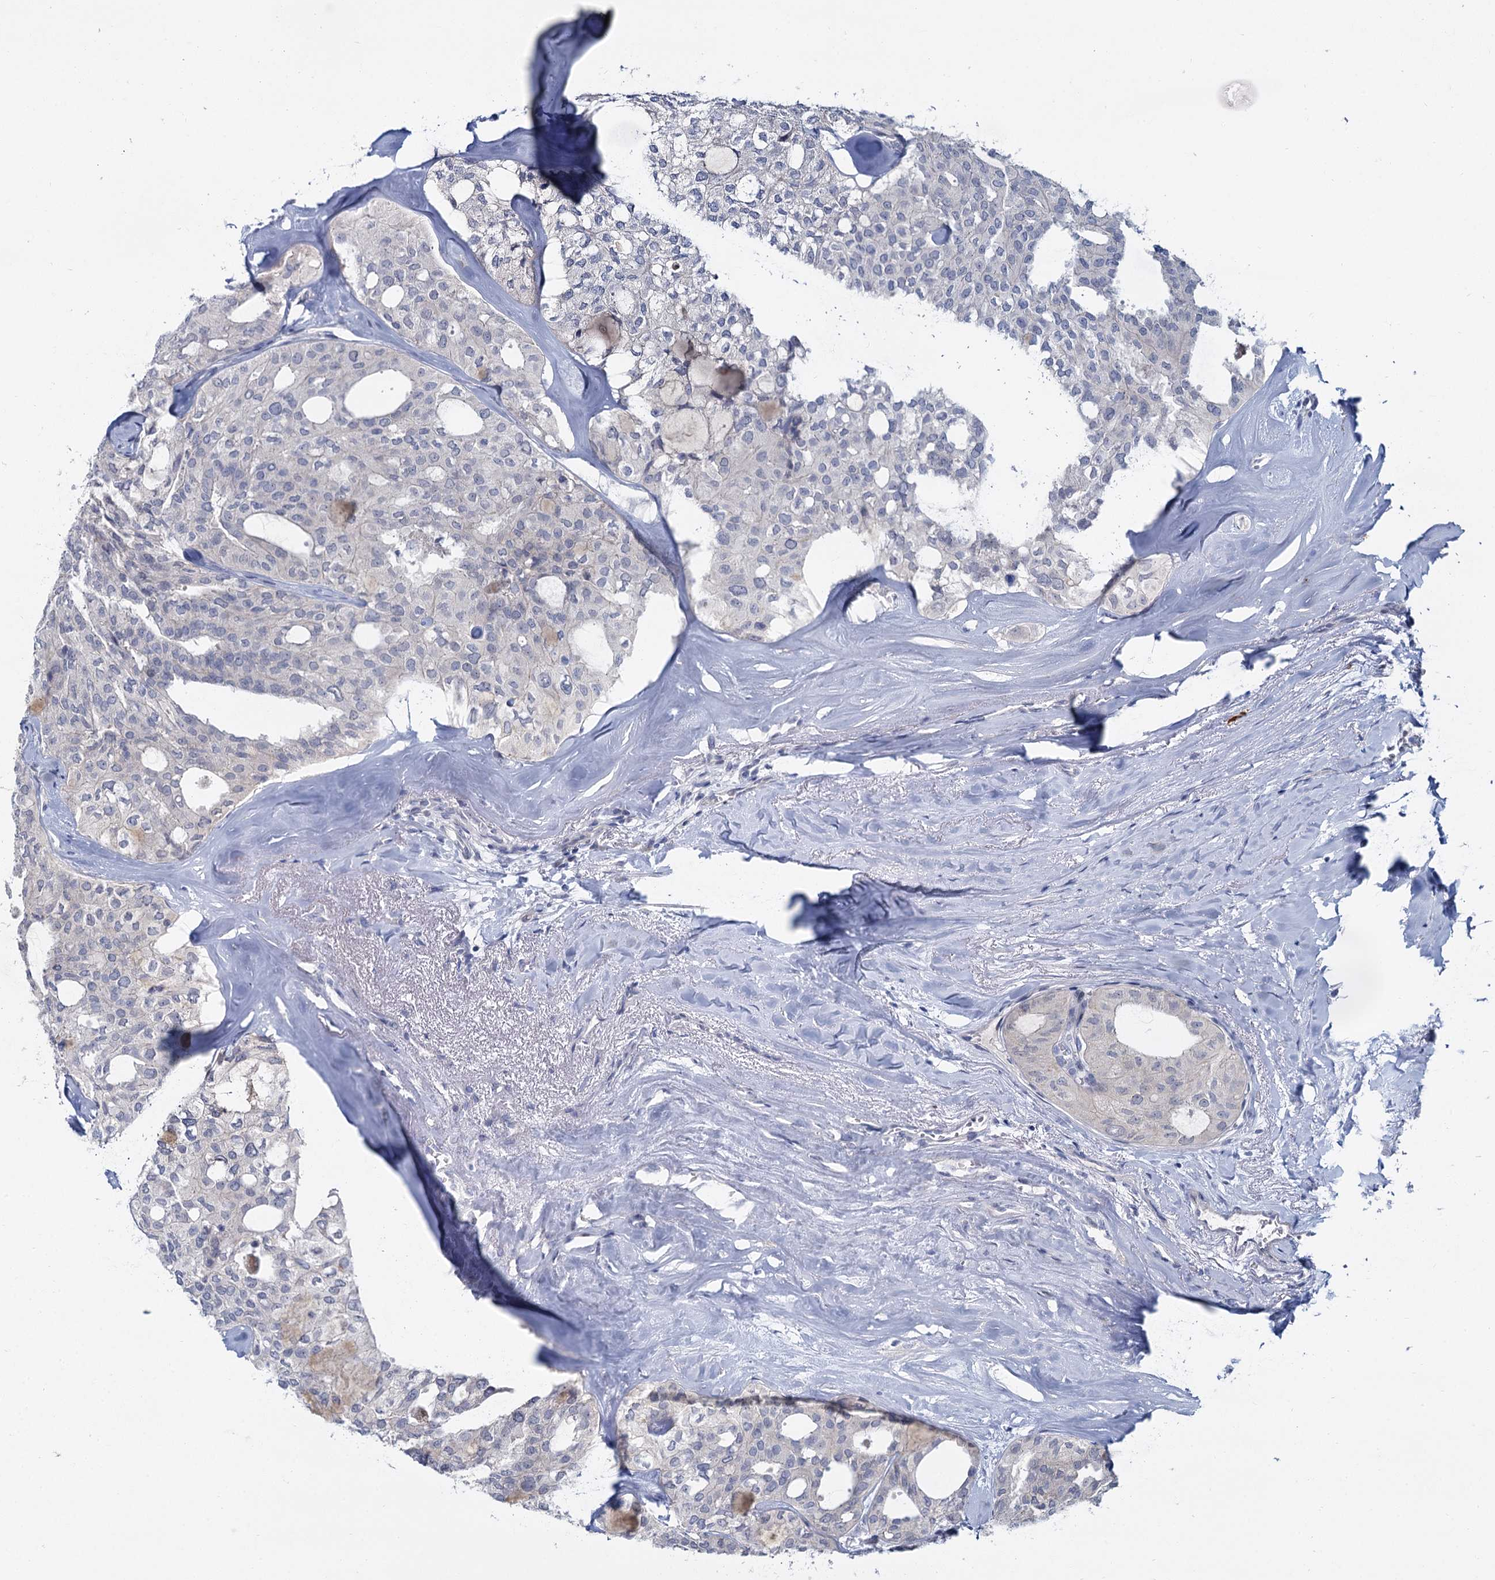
{"staining": {"intensity": "negative", "quantity": "none", "location": "none"}, "tissue": "thyroid cancer", "cell_type": "Tumor cells", "image_type": "cancer", "snomed": [{"axis": "morphology", "description": "Follicular adenoma carcinoma, NOS"}, {"axis": "topography", "description": "Thyroid gland"}], "caption": "Thyroid cancer was stained to show a protein in brown. There is no significant positivity in tumor cells.", "gene": "ACRBP", "patient": {"sex": "male", "age": 75}}